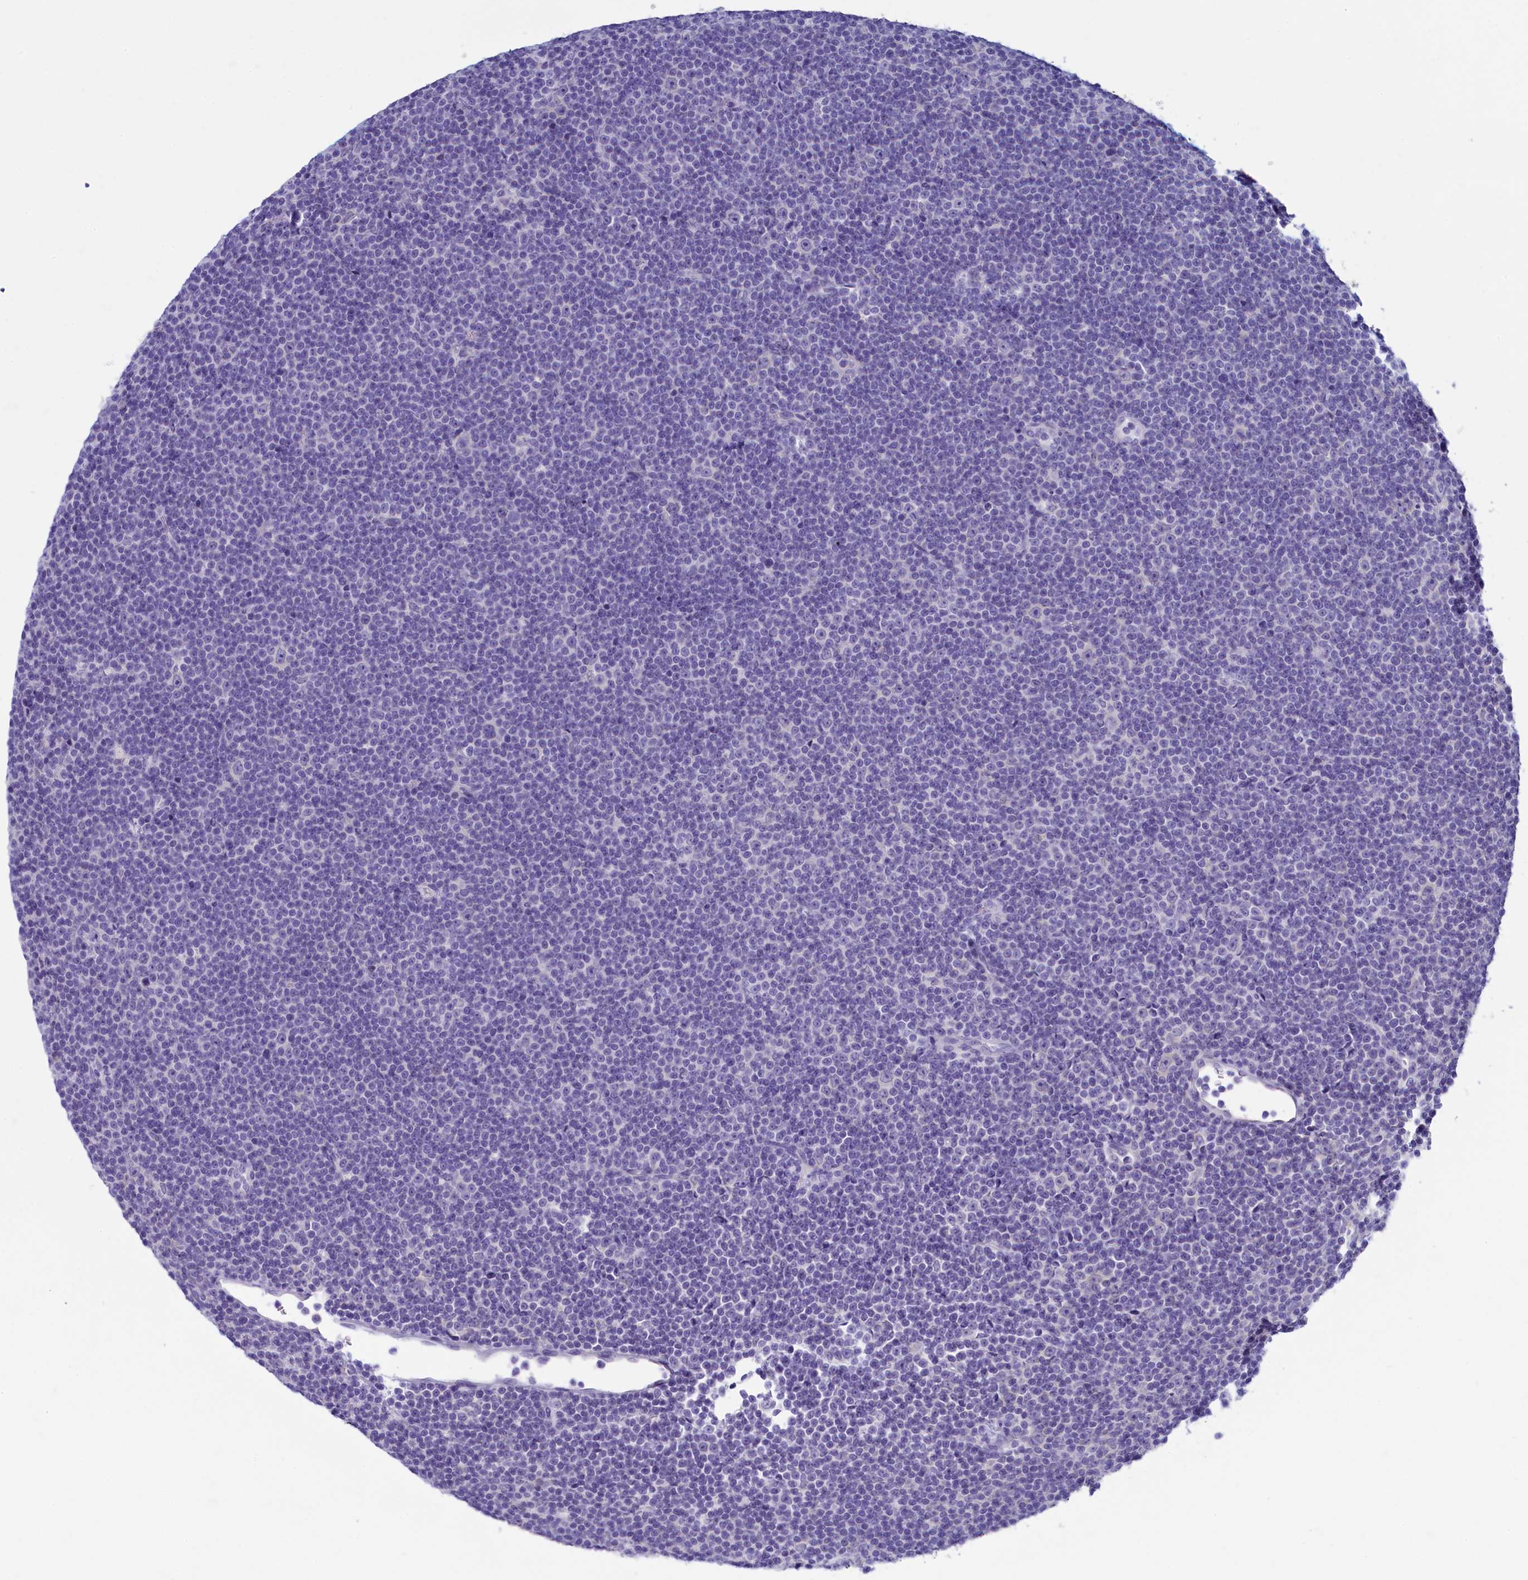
{"staining": {"intensity": "negative", "quantity": "none", "location": "none"}, "tissue": "lymphoma", "cell_type": "Tumor cells", "image_type": "cancer", "snomed": [{"axis": "morphology", "description": "Malignant lymphoma, non-Hodgkin's type, Low grade"}, {"axis": "topography", "description": "Lymph node"}], "caption": "Immunohistochemistry (IHC) photomicrograph of neoplastic tissue: low-grade malignant lymphoma, non-Hodgkin's type stained with DAB (3,3'-diaminobenzidine) demonstrates no significant protein positivity in tumor cells.", "gene": "SKA3", "patient": {"sex": "female", "age": 67}}